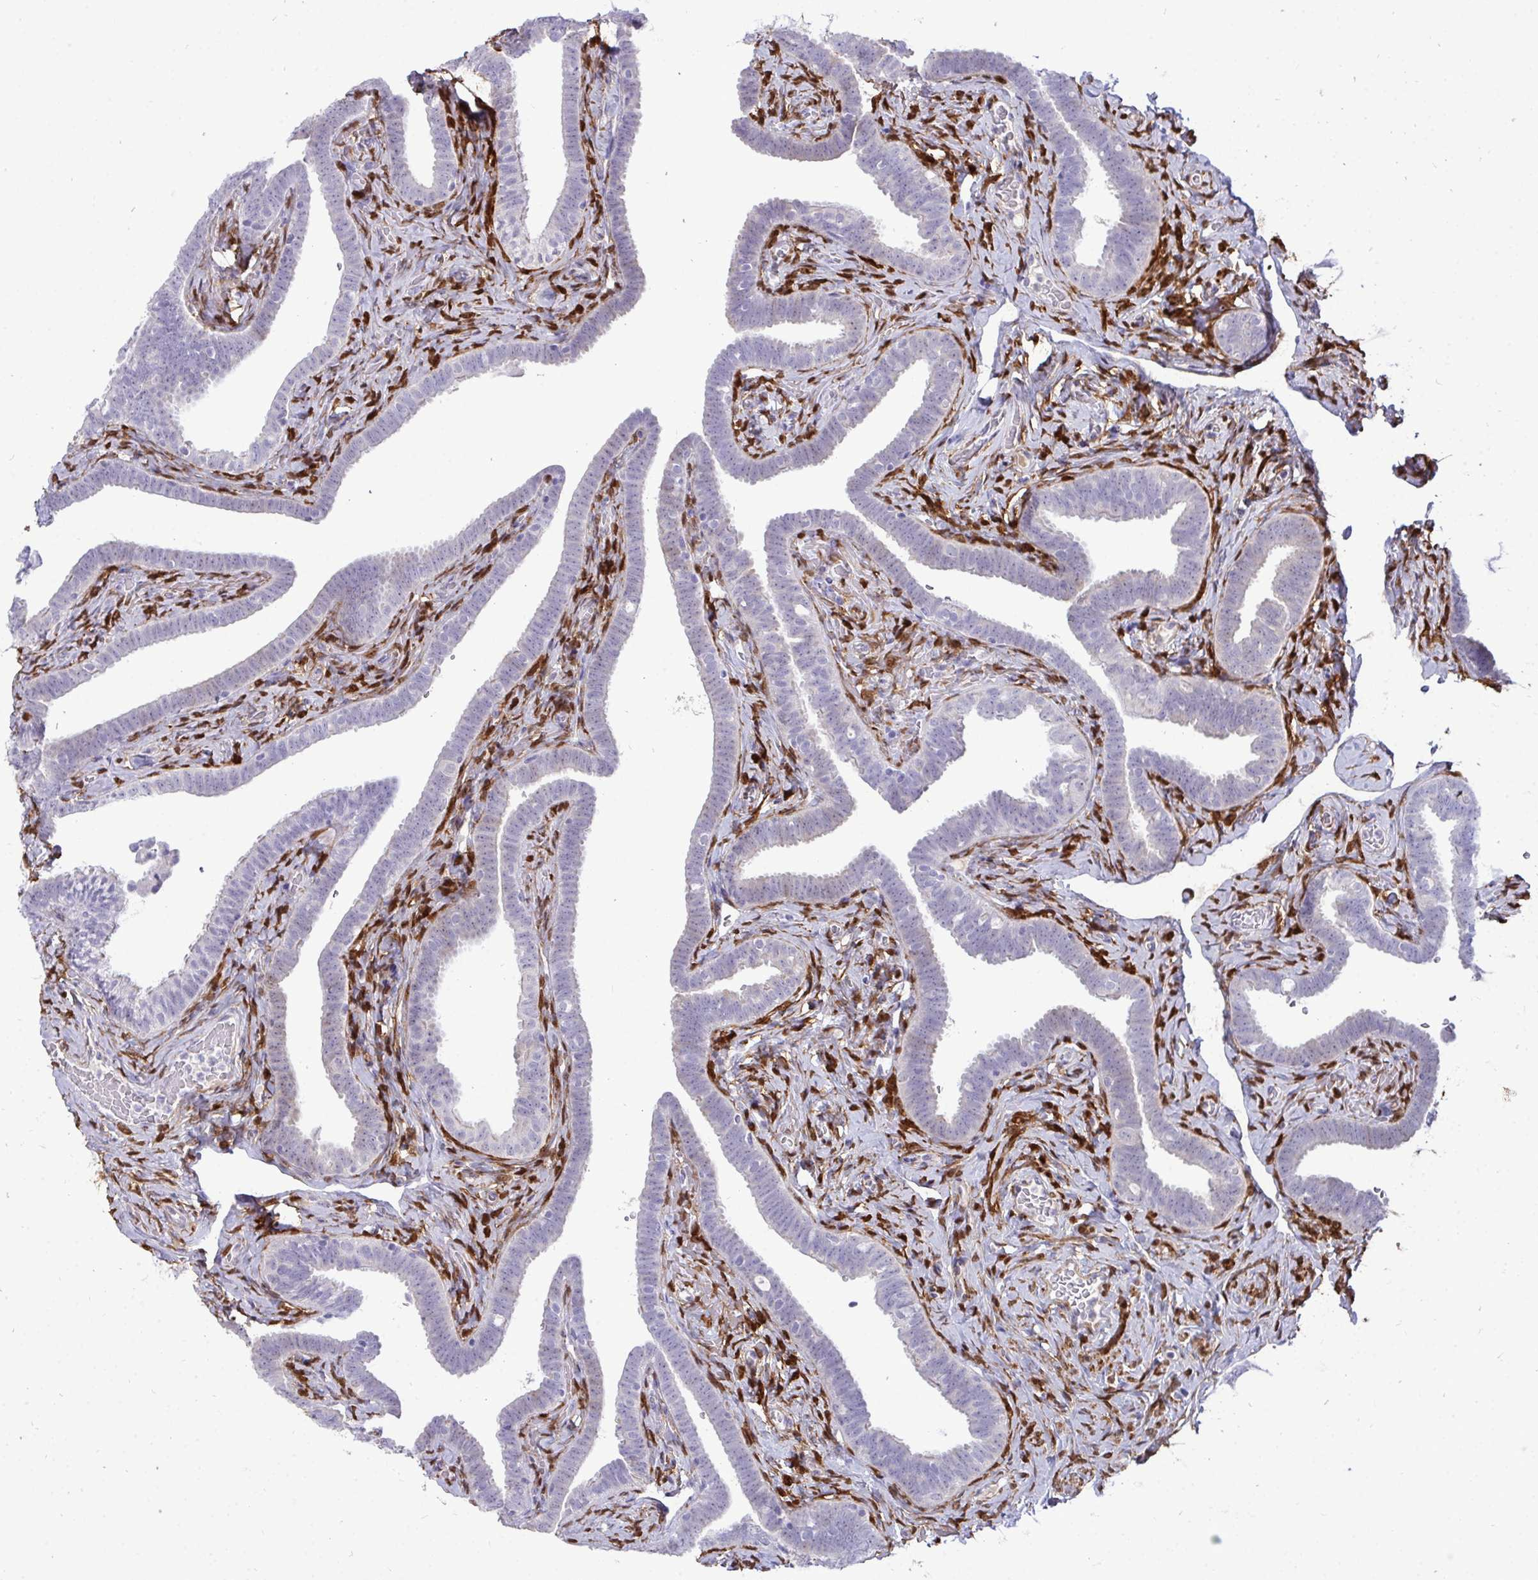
{"staining": {"intensity": "negative", "quantity": "none", "location": "none"}, "tissue": "fallopian tube", "cell_type": "Glandular cells", "image_type": "normal", "snomed": [{"axis": "morphology", "description": "Normal tissue, NOS"}, {"axis": "topography", "description": "Fallopian tube"}], "caption": "A high-resolution photomicrograph shows immunohistochemistry staining of unremarkable fallopian tube, which displays no significant expression in glandular cells. The staining was performed using DAB (3,3'-diaminobenzidine) to visualize the protein expression in brown, while the nuclei were stained in blue with hematoxylin (Magnification: 20x).", "gene": "HSPB6", "patient": {"sex": "female", "age": 69}}